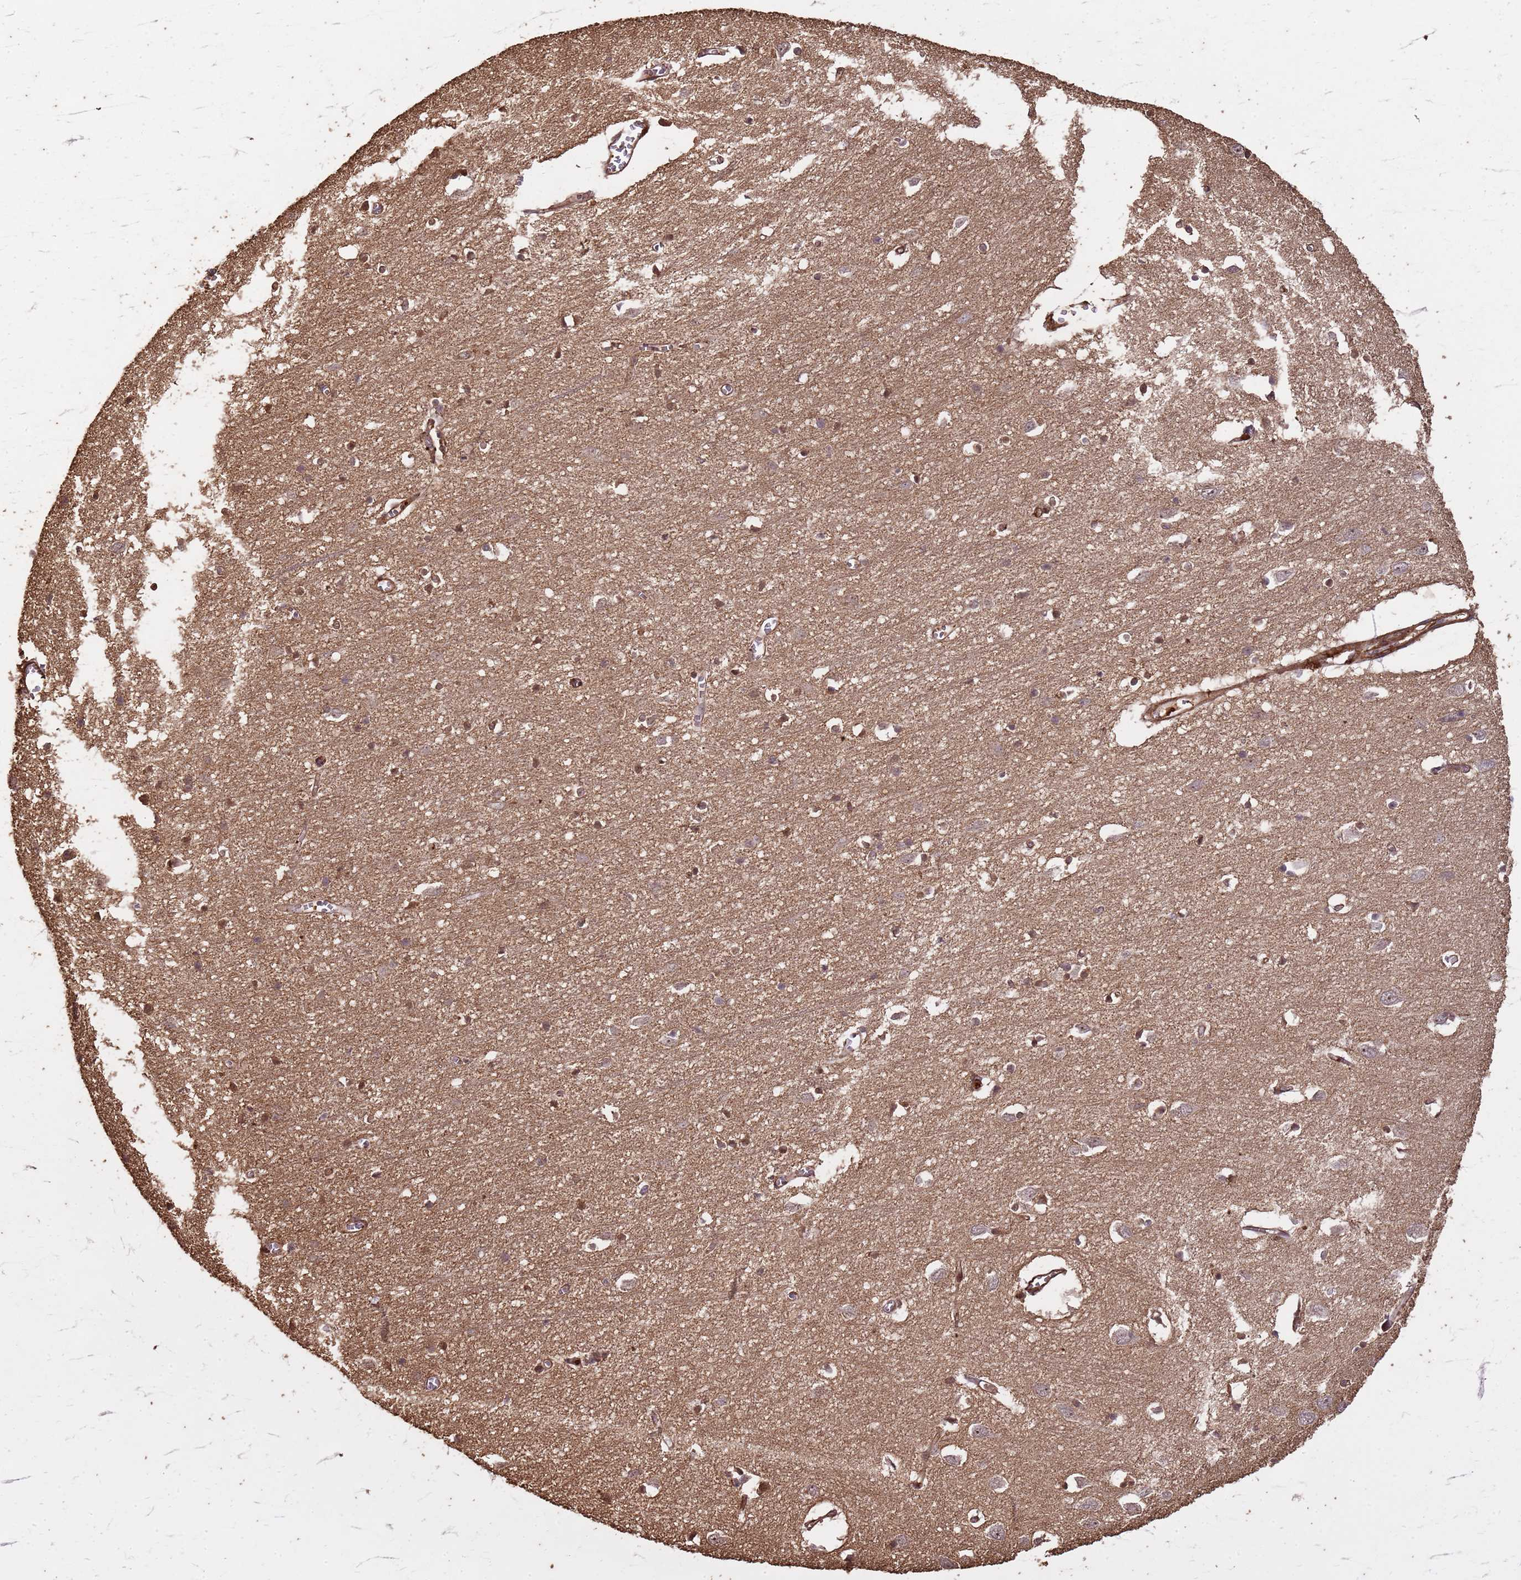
{"staining": {"intensity": "moderate", "quantity": ">75%", "location": "cytoplasmic/membranous"}, "tissue": "cerebral cortex", "cell_type": "Endothelial cells", "image_type": "normal", "snomed": [{"axis": "morphology", "description": "Normal tissue, NOS"}, {"axis": "topography", "description": "Cerebral cortex"}], "caption": "Protein expression analysis of benign cerebral cortex reveals moderate cytoplasmic/membranous staining in approximately >75% of endothelial cells. Using DAB (brown) and hematoxylin (blue) stains, captured at high magnification using brightfield microscopy.", "gene": "KIF26A", "patient": {"sex": "female", "age": 64}}